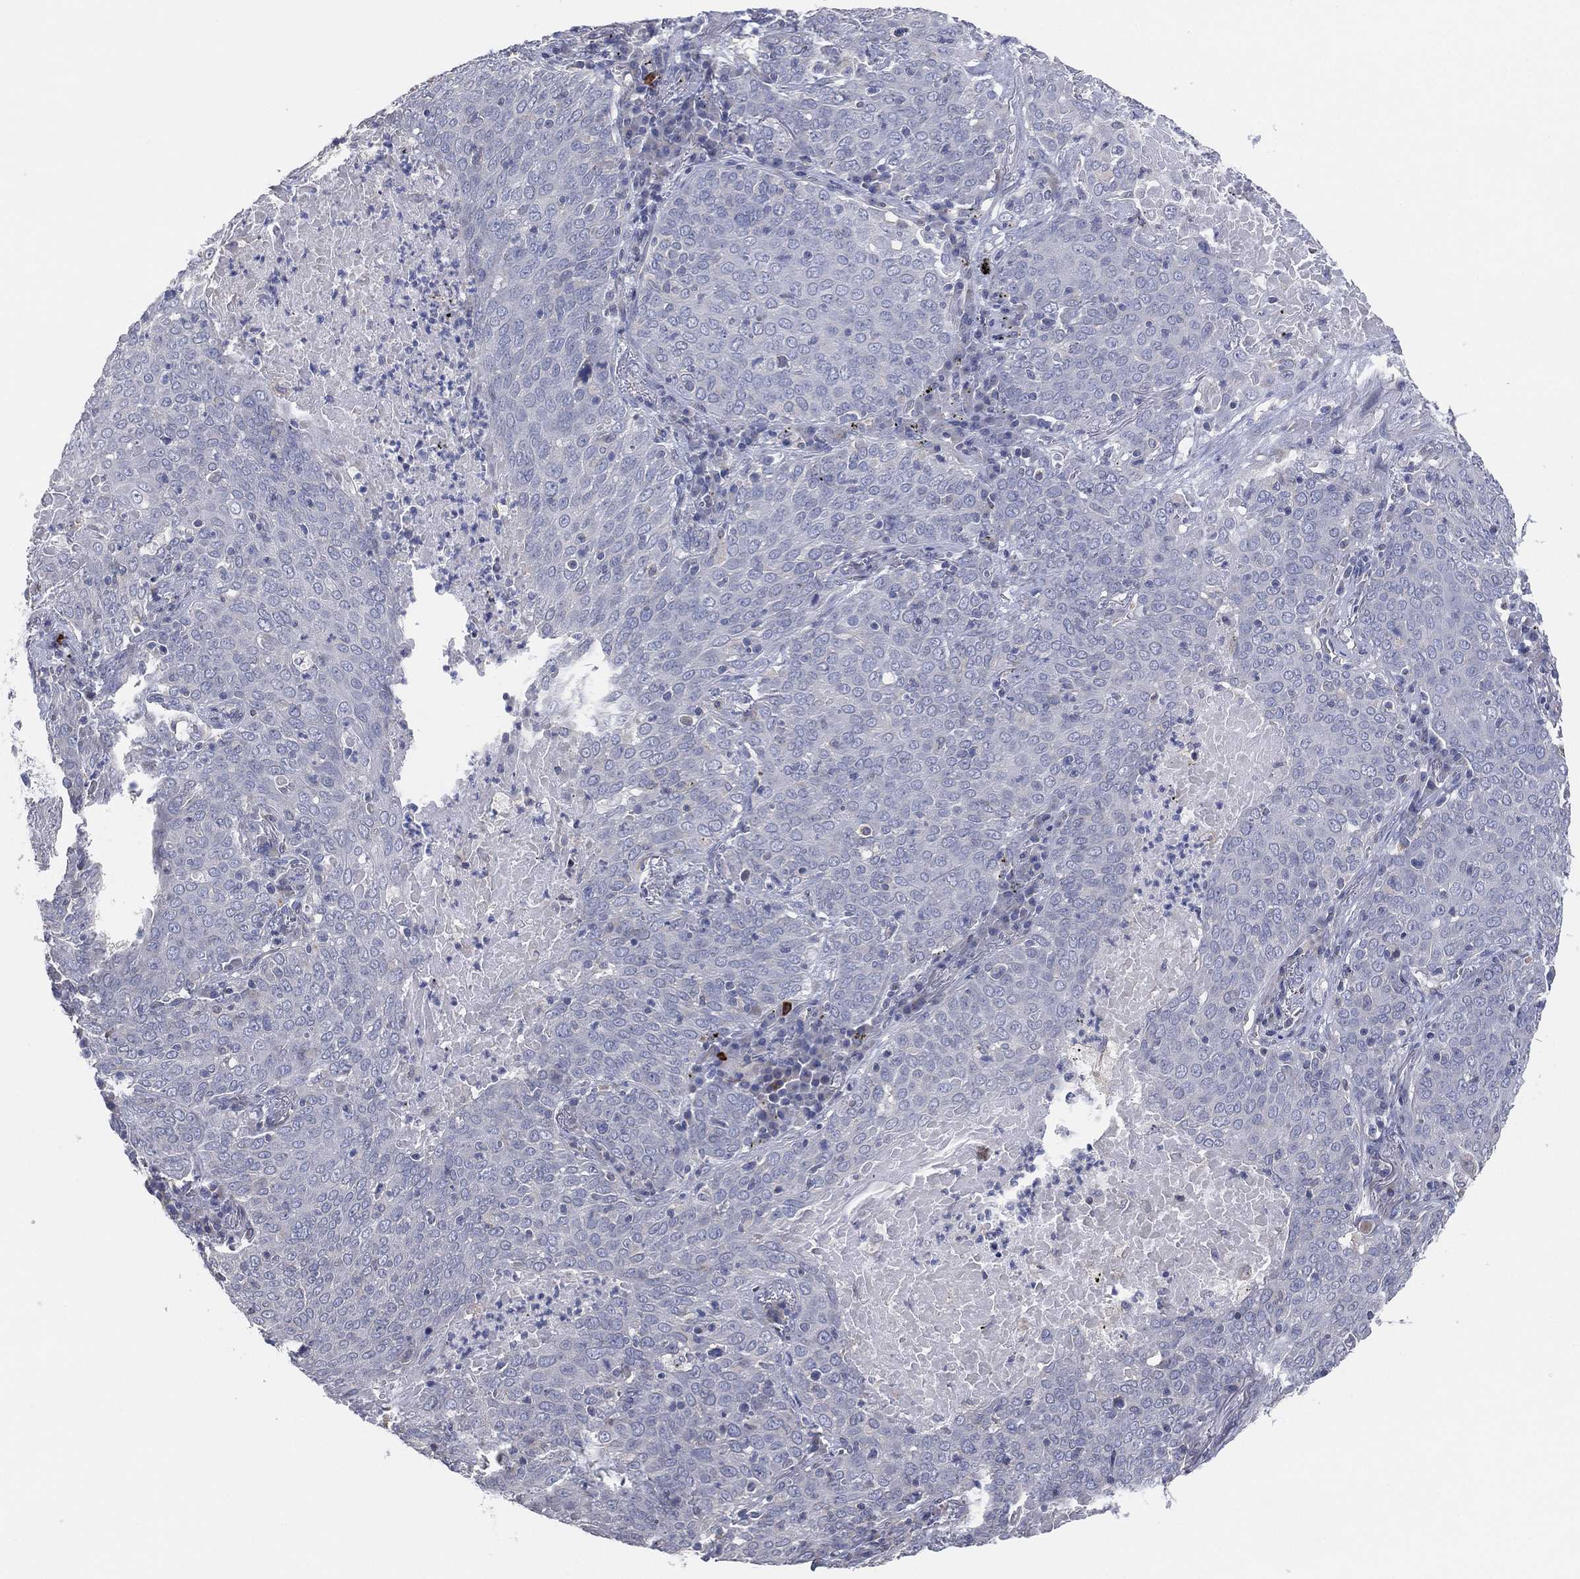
{"staining": {"intensity": "negative", "quantity": "none", "location": "none"}, "tissue": "lung cancer", "cell_type": "Tumor cells", "image_type": "cancer", "snomed": [{"axis": "morphology", "description": "Squamous cell carcinoma, NOS"}, {"axis": "topography", "description": "Lung"}], "caption": "An image of human lung cancer (squamous cell carcinoma) is negative for staining in tumor cells. Brightfield microscopy of immunohistochemistry (IHC) stained with DAB (brown) and hematoxylin (blue), captured at high magnification.", "gene": "CFTR", "patient": {"sex": "male", "age": 82}}